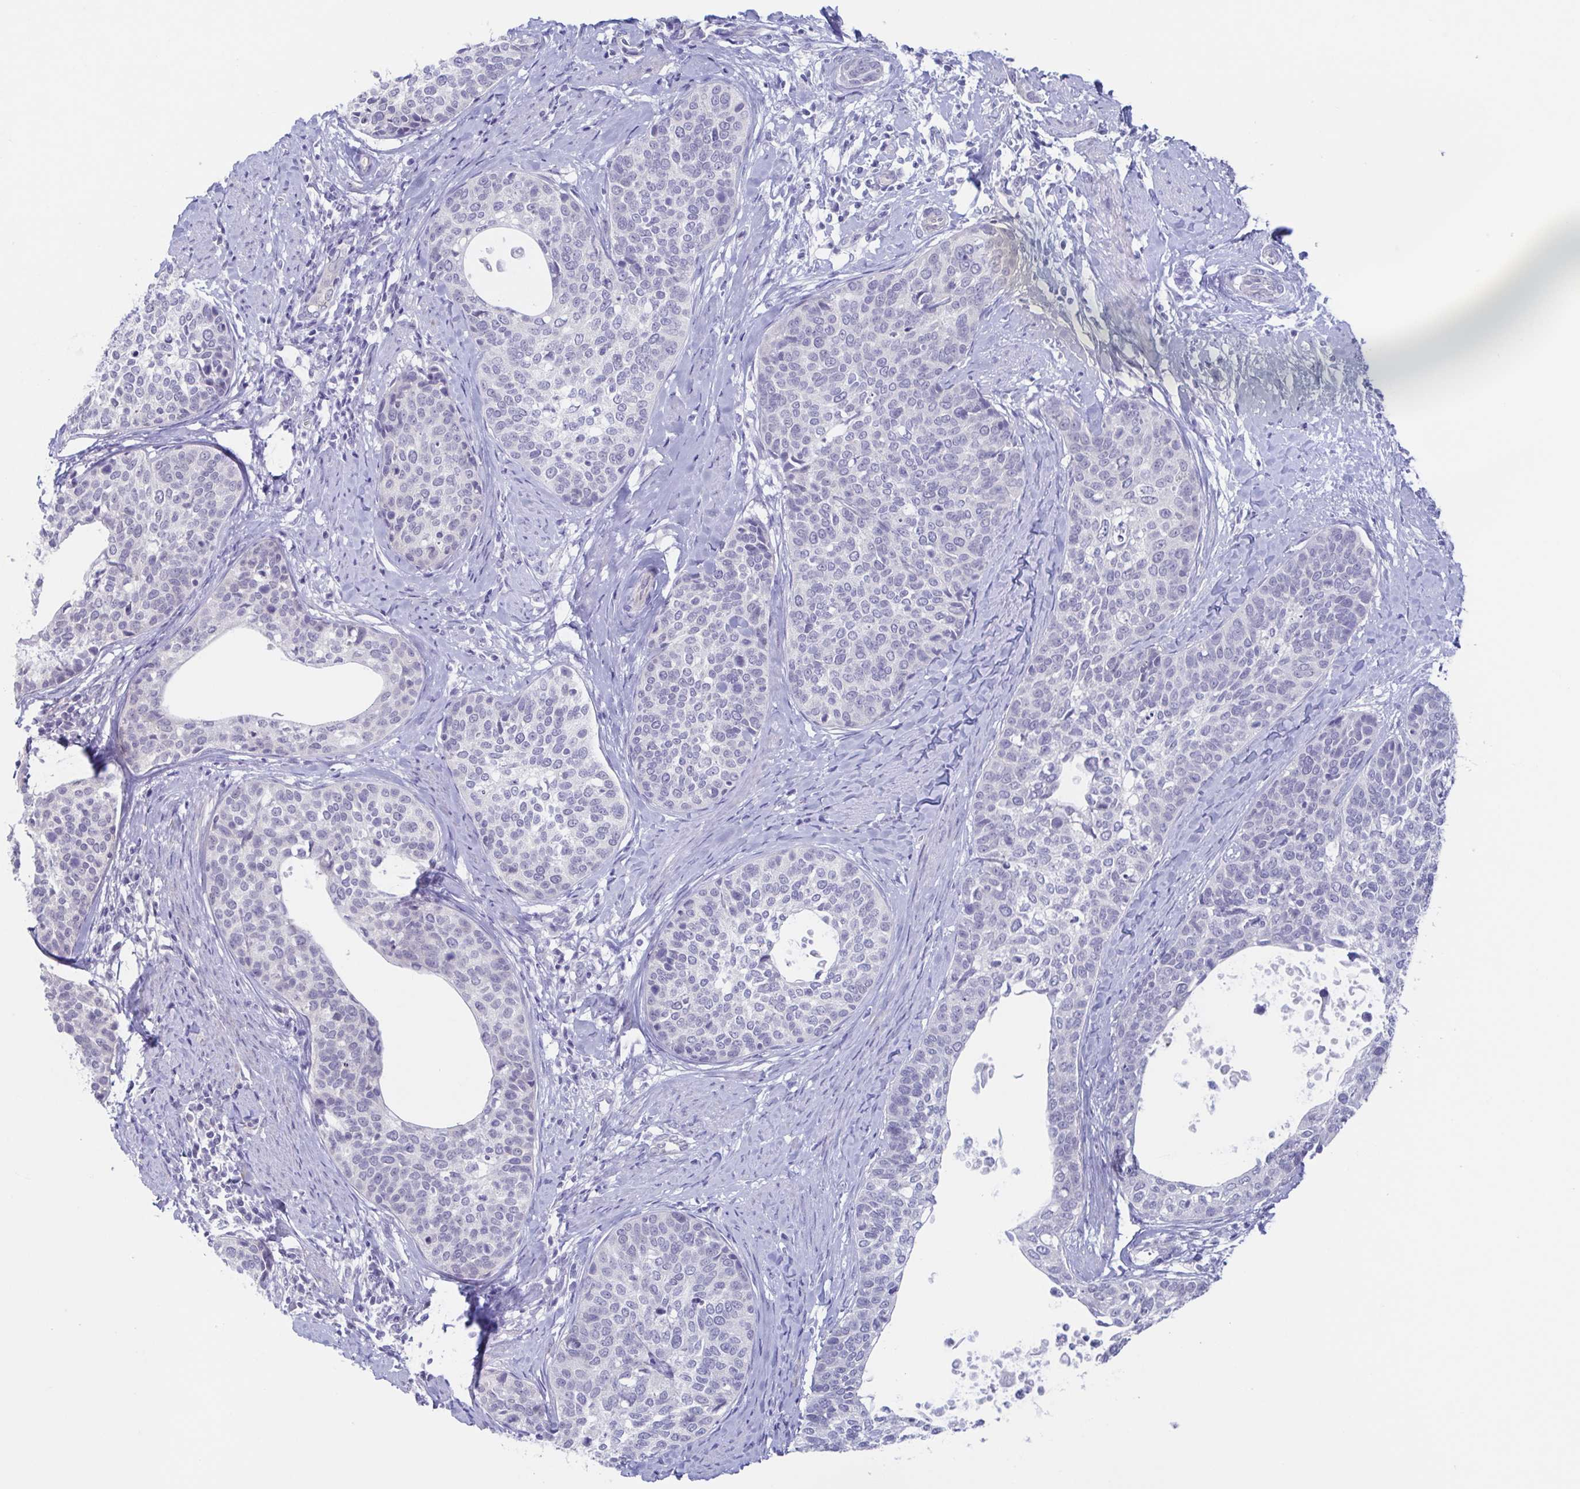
{"staining": {"intensity": "negative", "quantity": "none", "location": "none"}, "tissue": "cervical cancer", "cell_type": "Tumor cells", "image_type": "cancer", "snomed": [{"axis": "morphology", "description": "Squamous cell carcinoma, NOS"}, {"axis": "topography", "description": "Cervix"}], "caption": "There is no significant staining in tumor cells of cervical squamous cell carcinoma.", "gene": "TEX12", "patient": {"sex": "female", "age": 69}}